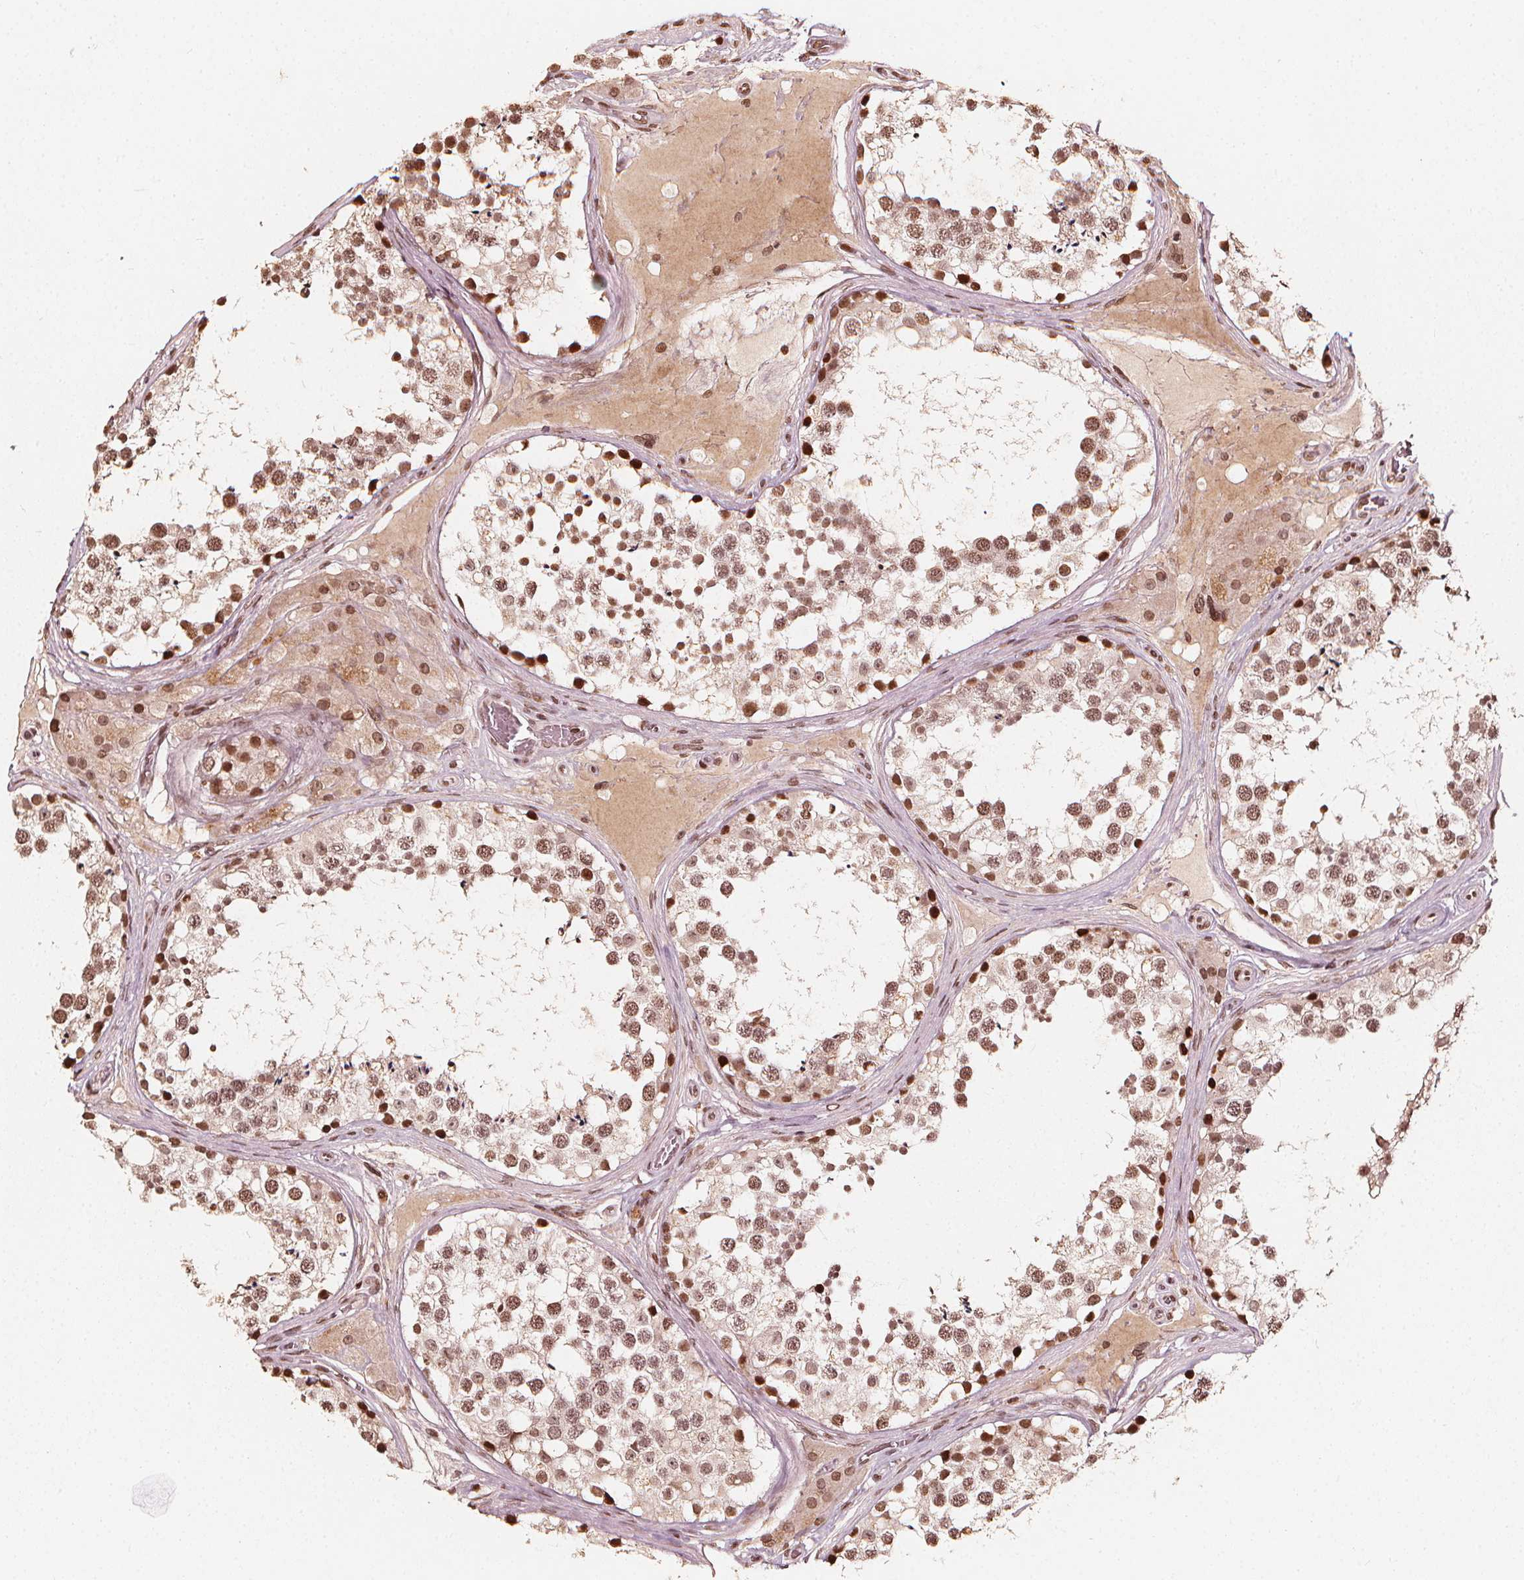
{"staining": {"intensity": "moderate", "quantity": ">75%", "location": "nuclear"}, "tissue": "testis", "cell_type": "Cells in seminiferous ducts", "image_type": "normal", "snomed": [{"axis": "morphology", "description": "Normal tissue, NOS"}, {"axis": "morphology", "description": "Seminoma, NOS"}, {"axis": "topography", "description": "Testis"}], "caption": "This is a photomicrograph of IHC staining of unremarkable testis, which shows moderate positivity in the nuclear of cells in seminiferous ducts.", "gene": "H3C14", "patient": {"sex": "male", "age": 65}}